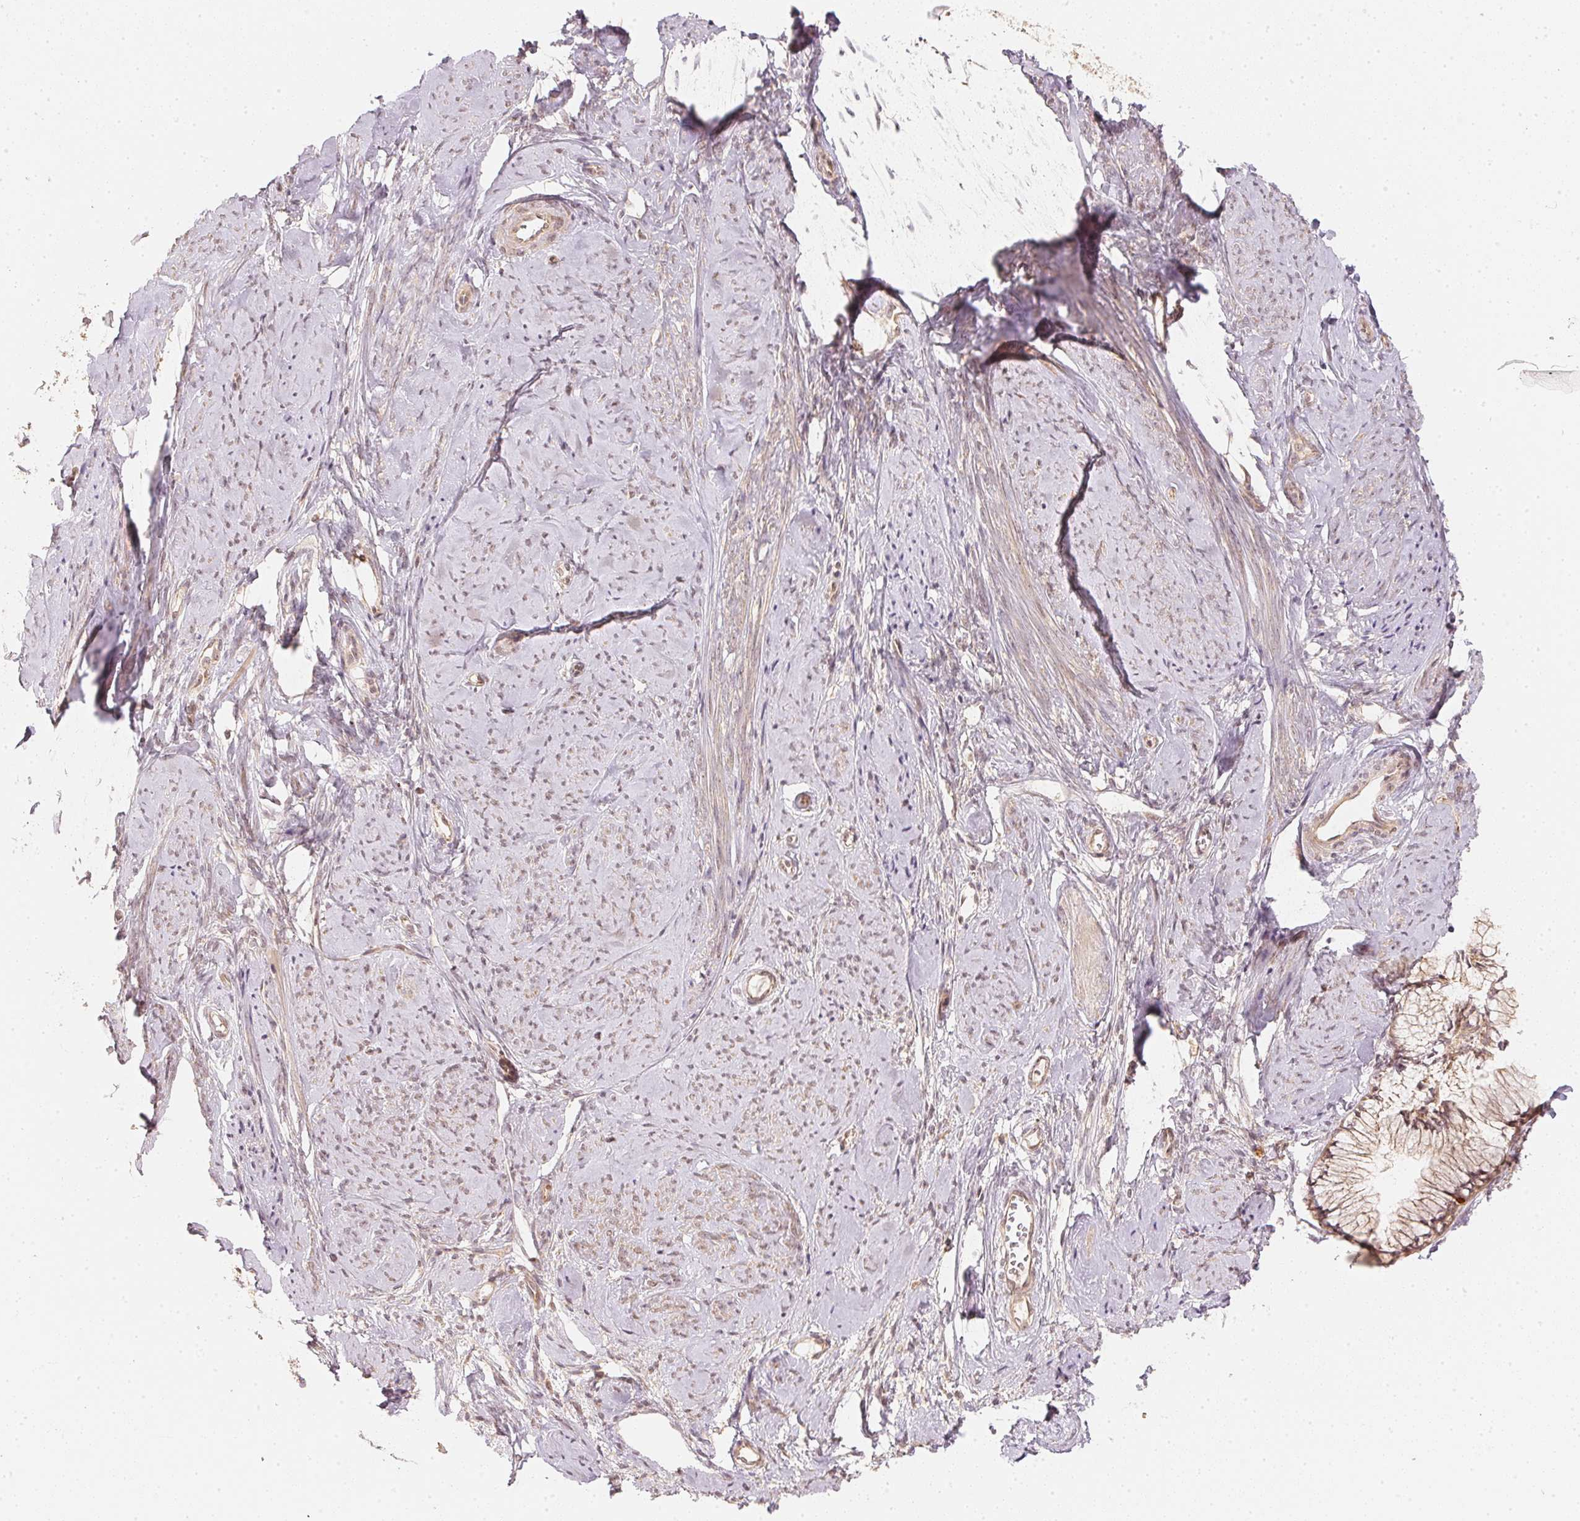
{"staining": {"intensity": "weak", "quantity": "25%-75%", "location": "cytoplasmic/membranous"}, "tissue": "smooth muscle", "cell_type": "Smooth muscle cells", "image_type": "normal", "snomed": [{"axis": "morphology", "description": "Normal tissue, NOS"}, {"axis": "topography", "description": "Smooth muscle"}], "caption": "Brown immunohistochemical staining in normal smooth muscle exhibits weak cytoplasmic/membranous staining in about 25%-75% of smooth muscle cells. Using DAB (3,3'-diaminobenzidine) (brown) and hematoxylin (blue) stains, captured at high magnification using brightfield microscopy.", "gene": "WDR54", "patient": {"sex": "female", "age": 48}}